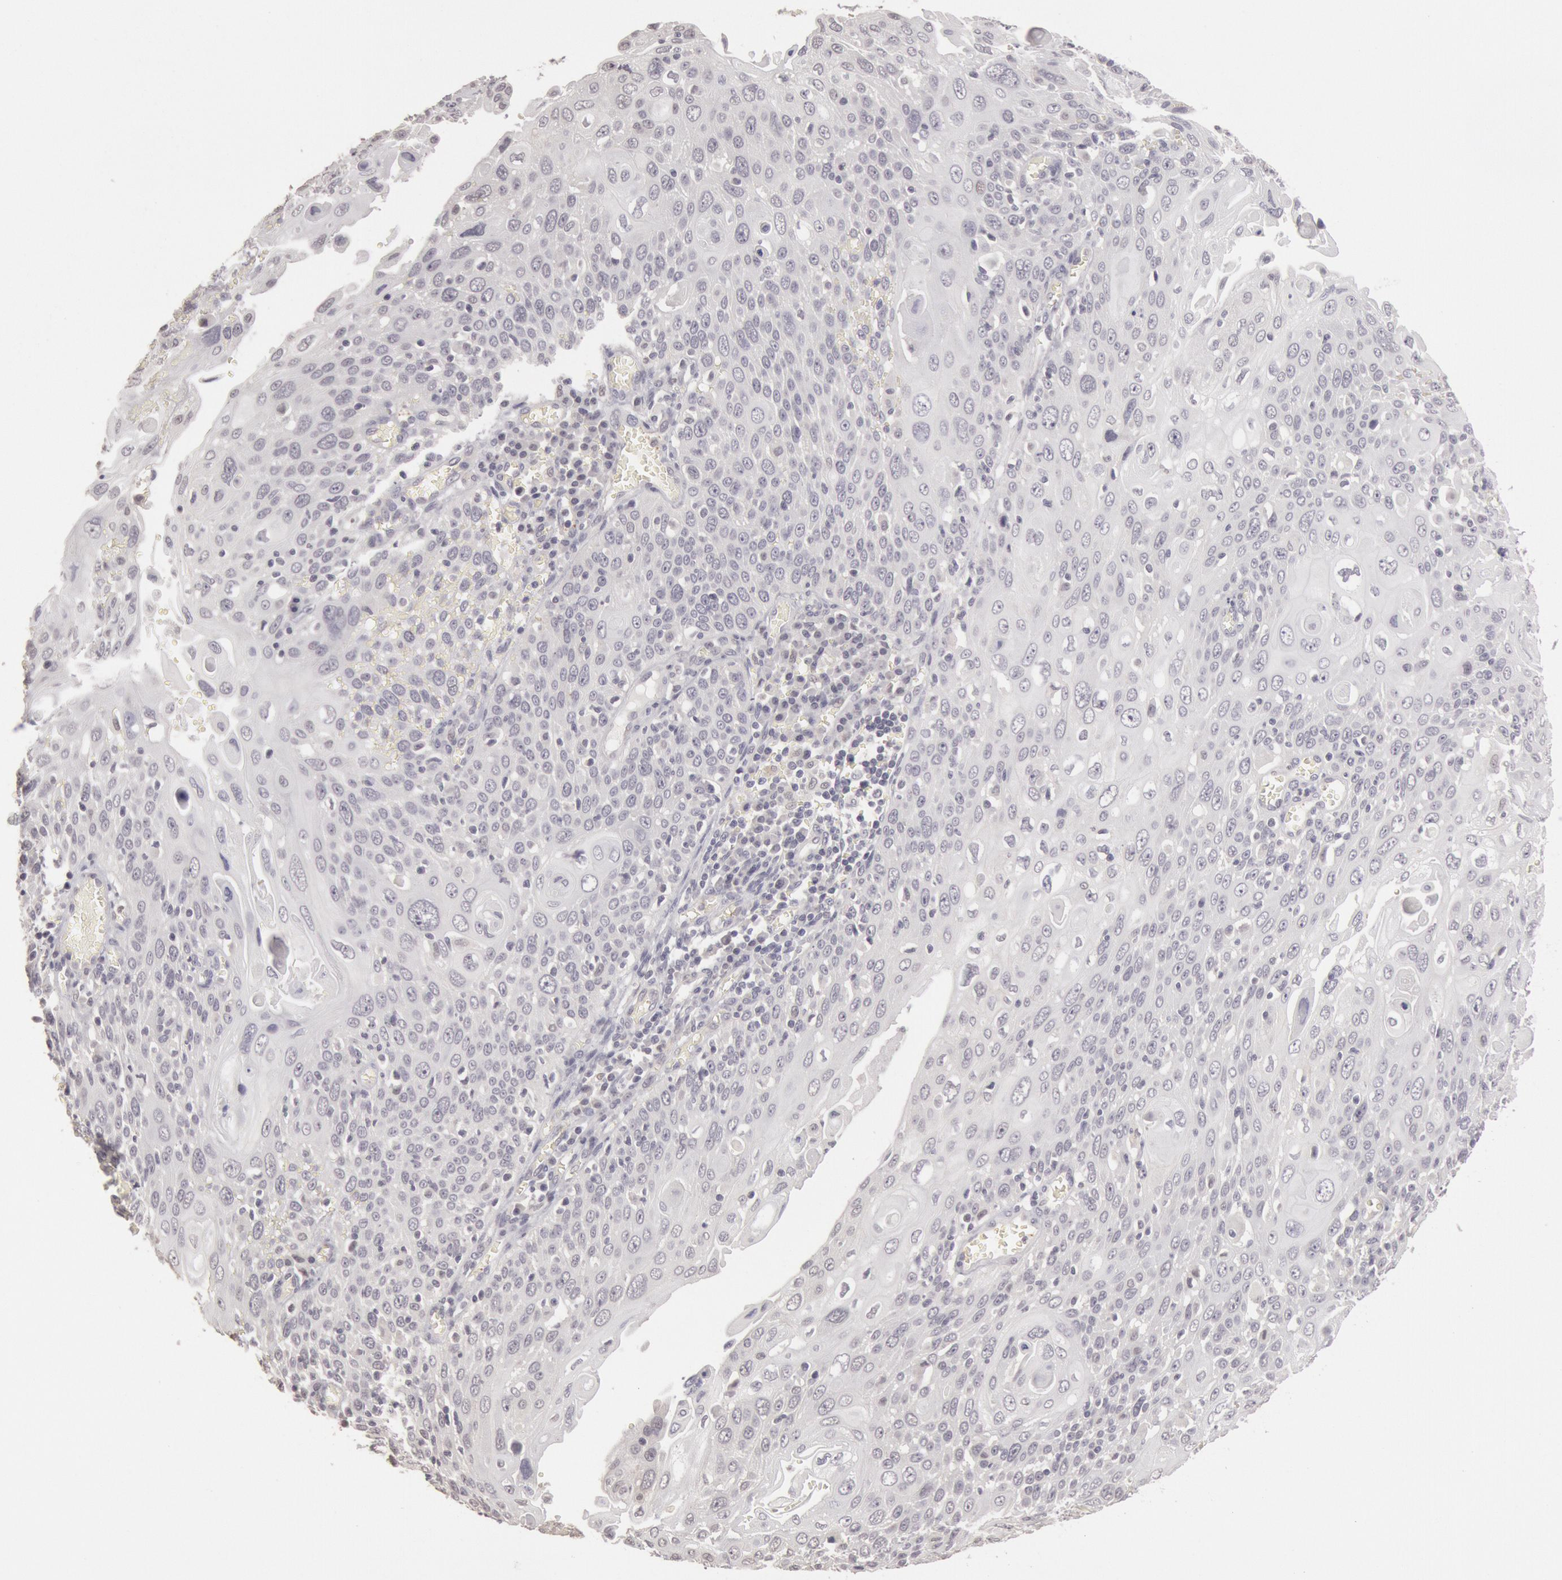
{"staining": {"intensity": "negative", "quantity": "none", "location": "none"}, "tissue": "cervical cancer", "cell_type": "Tumor cells", "image_type": "cancer", "snomed": [{"axis": "morphology", "description": "Squamous cell carcinoma, NOS"}, {"axis": "topography", "description": "Cervix"}], "caption": "Tumor cells show no significant protein positivity in cervical cancer (squamous cell carcinoma).", "gene": "RIMBP3C", "patient": {"sex": "female", "age": 54}}